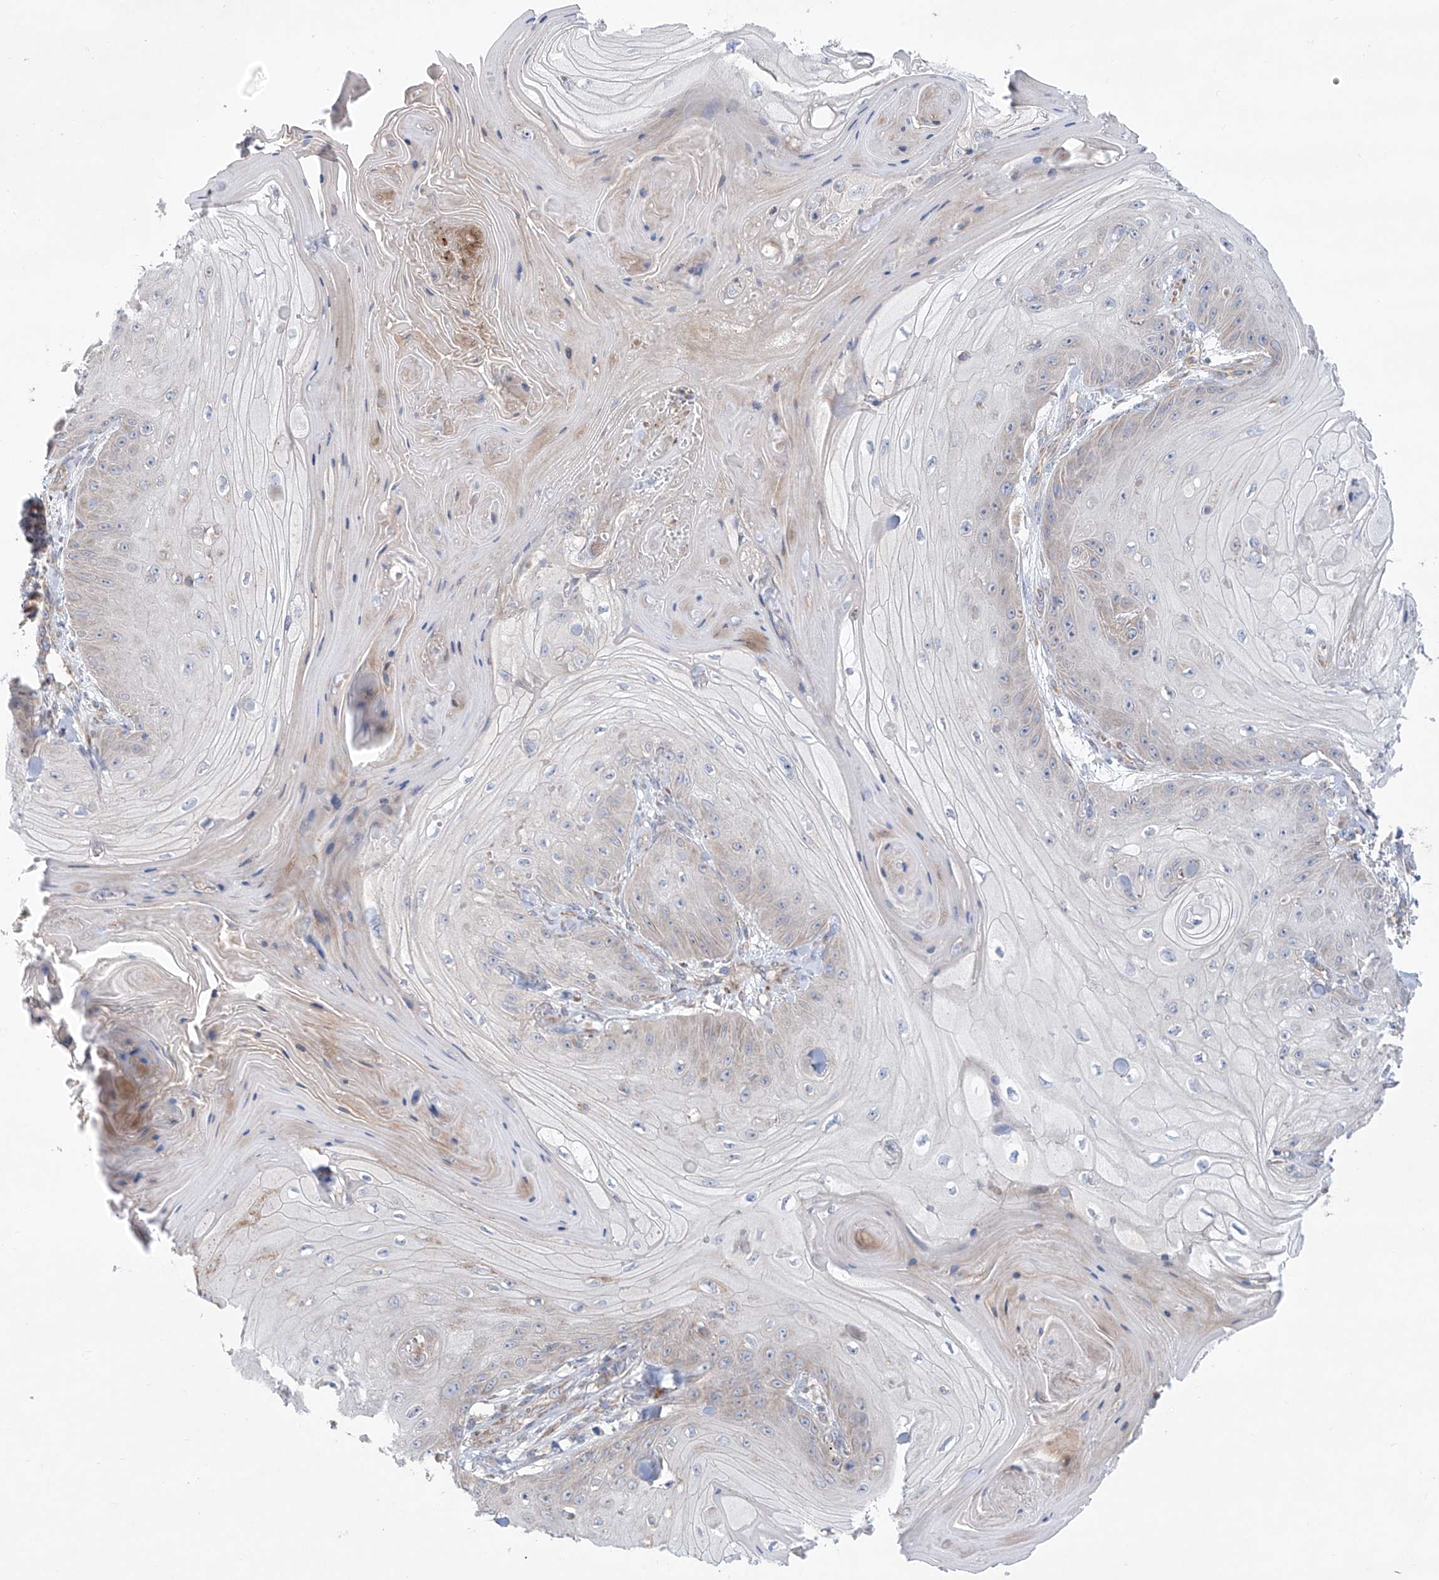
{"staining": {"intensity": "negative", "quantity": "none", "location": "none"}, "tissue": "skin cancer", "cell_type": "Tumor cells", "image_type": "cancer", "snomed": [{"axis": "morphology", "description": "Squamous cell carcinoma, NOS"}, {"axis": "topography", "description": "Skin"}], "caption": "Micrograph shows no significant protein staining in tumor cells of skin cancer.", "gene": "KLC4", "patient": {"sex": "male", "age": 74}}